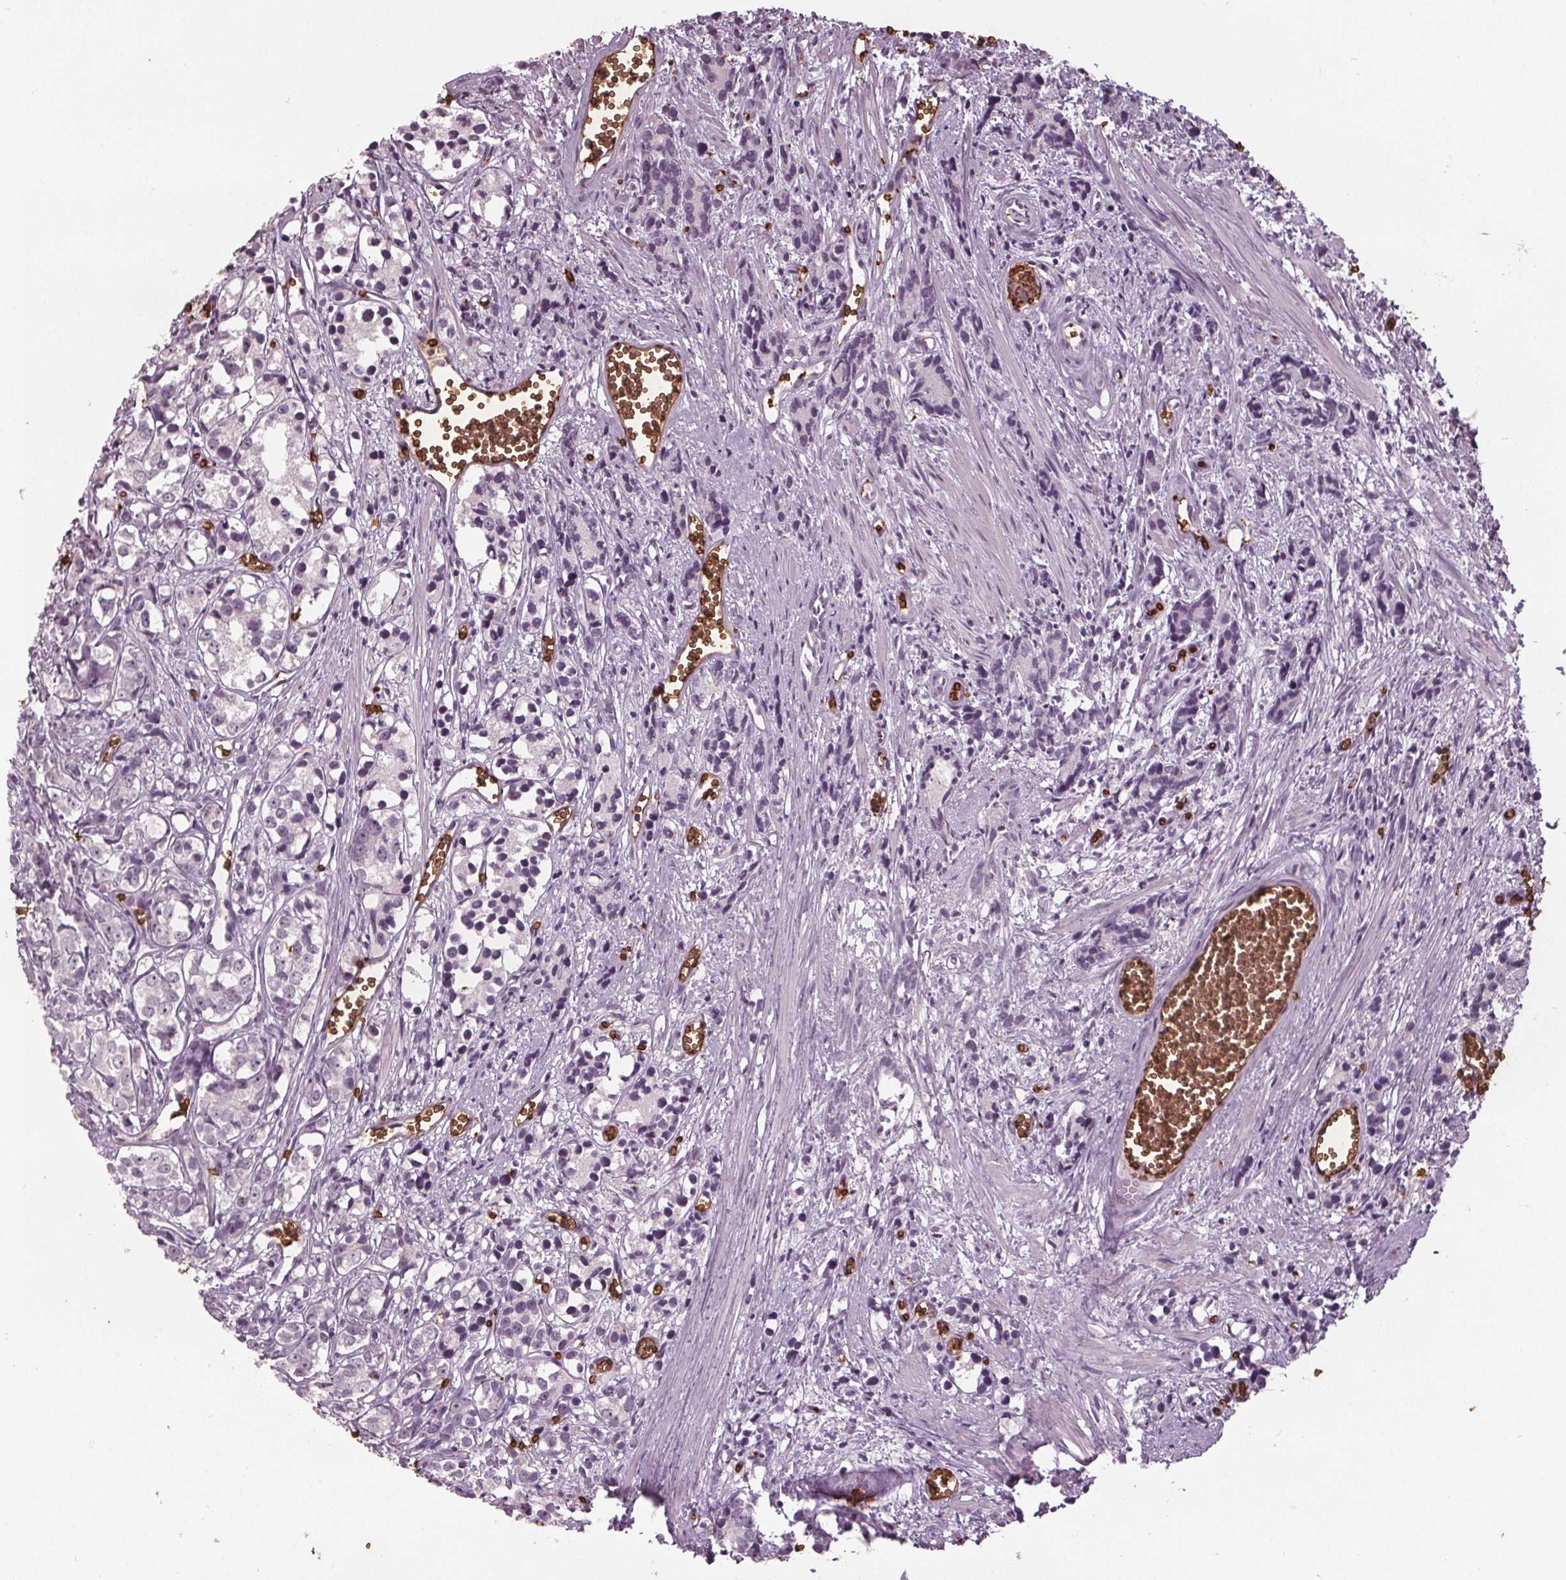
{"staining": {"intensity": "negative", "quantity": "none", "location": "none"}, "tissue": "prostate cancer", "cell_type": "Tumor cells", "image_type": "cancer", "snomed": [{"axis": "morphology", "description": "Adenocarcinoma, High grade"}, {"axis": "topography", "description": "Prostate"}], "caption": "An immunohistochemistry (IHC) image of prostate cancer (high-grade adenocarcinoma) is shown. There is no staining in tumor cells of prostate cancer (high-grade adenocarcinoma).", "gene": "SLC4A1", "patient": {"sex": "male", "age": 77}}